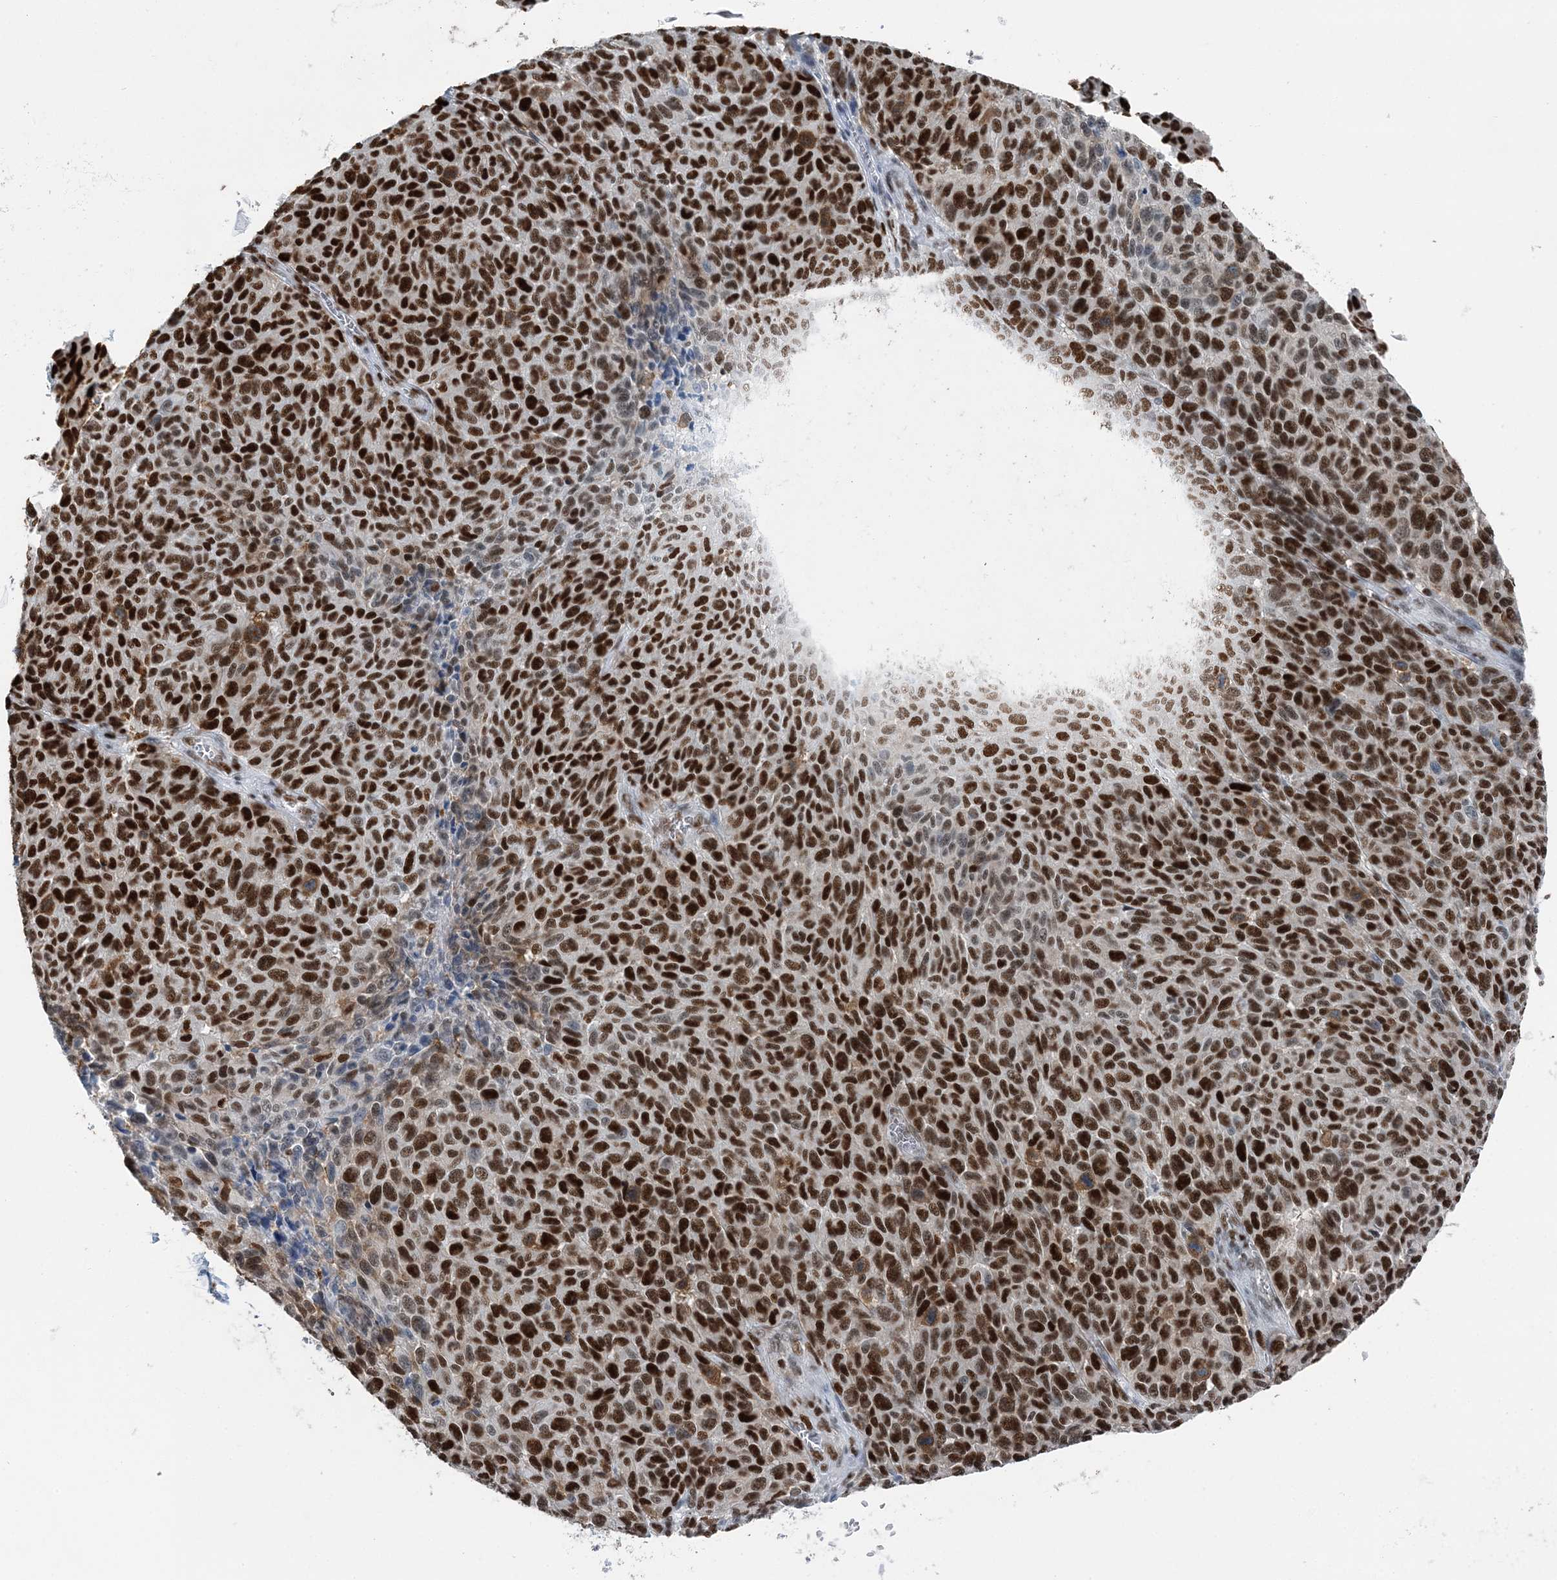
{"staining": {"intensity": "strong", "quantity": ">75%", "location": "nuclear"}, "tissue": "melanoma", "cell_type": "Tumor cells", "image_type": "cancer", "snomed": [{"axis": "morphology", "description": "Malignant melanoma, NOS"}, {"axis": "topography", "description": "Skin"}], "caption": "Immunohistochemistry (IHC) histopathology image of human malignant melanoma stained for a protein (brown), which reveals high levels of strong nuclear positivity in approximately >75% of tumor cells.", "gene": "HAT1", "patient": {"sex": "male", "age": 49}}